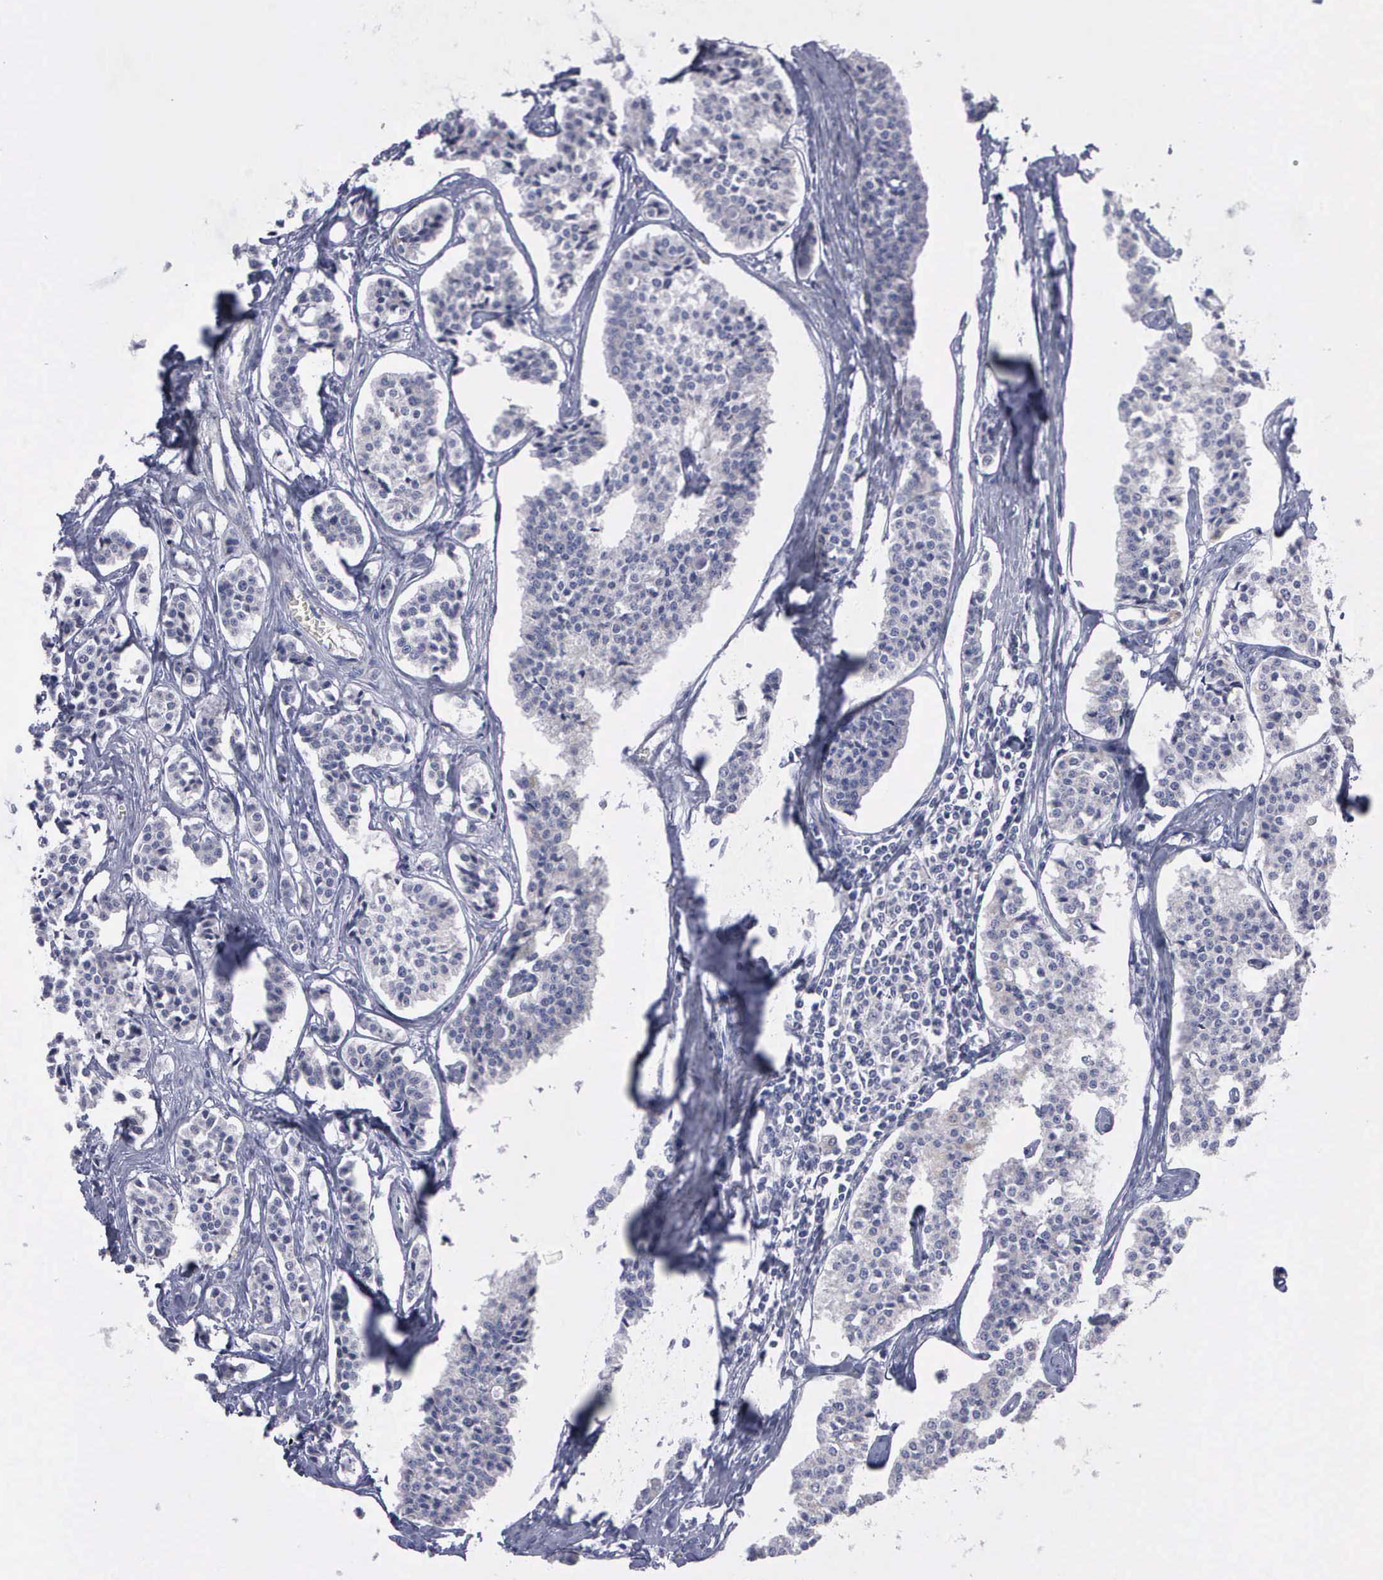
{"staining": {"intensity": "negative", "quantity": "none", "location": "none"}, "tissue": "carcinoid", "cell_type": "Tumor cells", "image_type": "cancer", "snomed": [{"axis": "morphology", "description": "Carcinoid, malignant, NOS"}, {"axis": "topography", "description": "Small intestine"}], "caption": "Immunohistochemistry (IHC) micrograph of neoplastic tissue: human carcinoid (malignant) stained with DAB shows no significant protein expression in tumor cells.", "gene": "APOOL", "patient": {"sex": "male", "age": 63}}